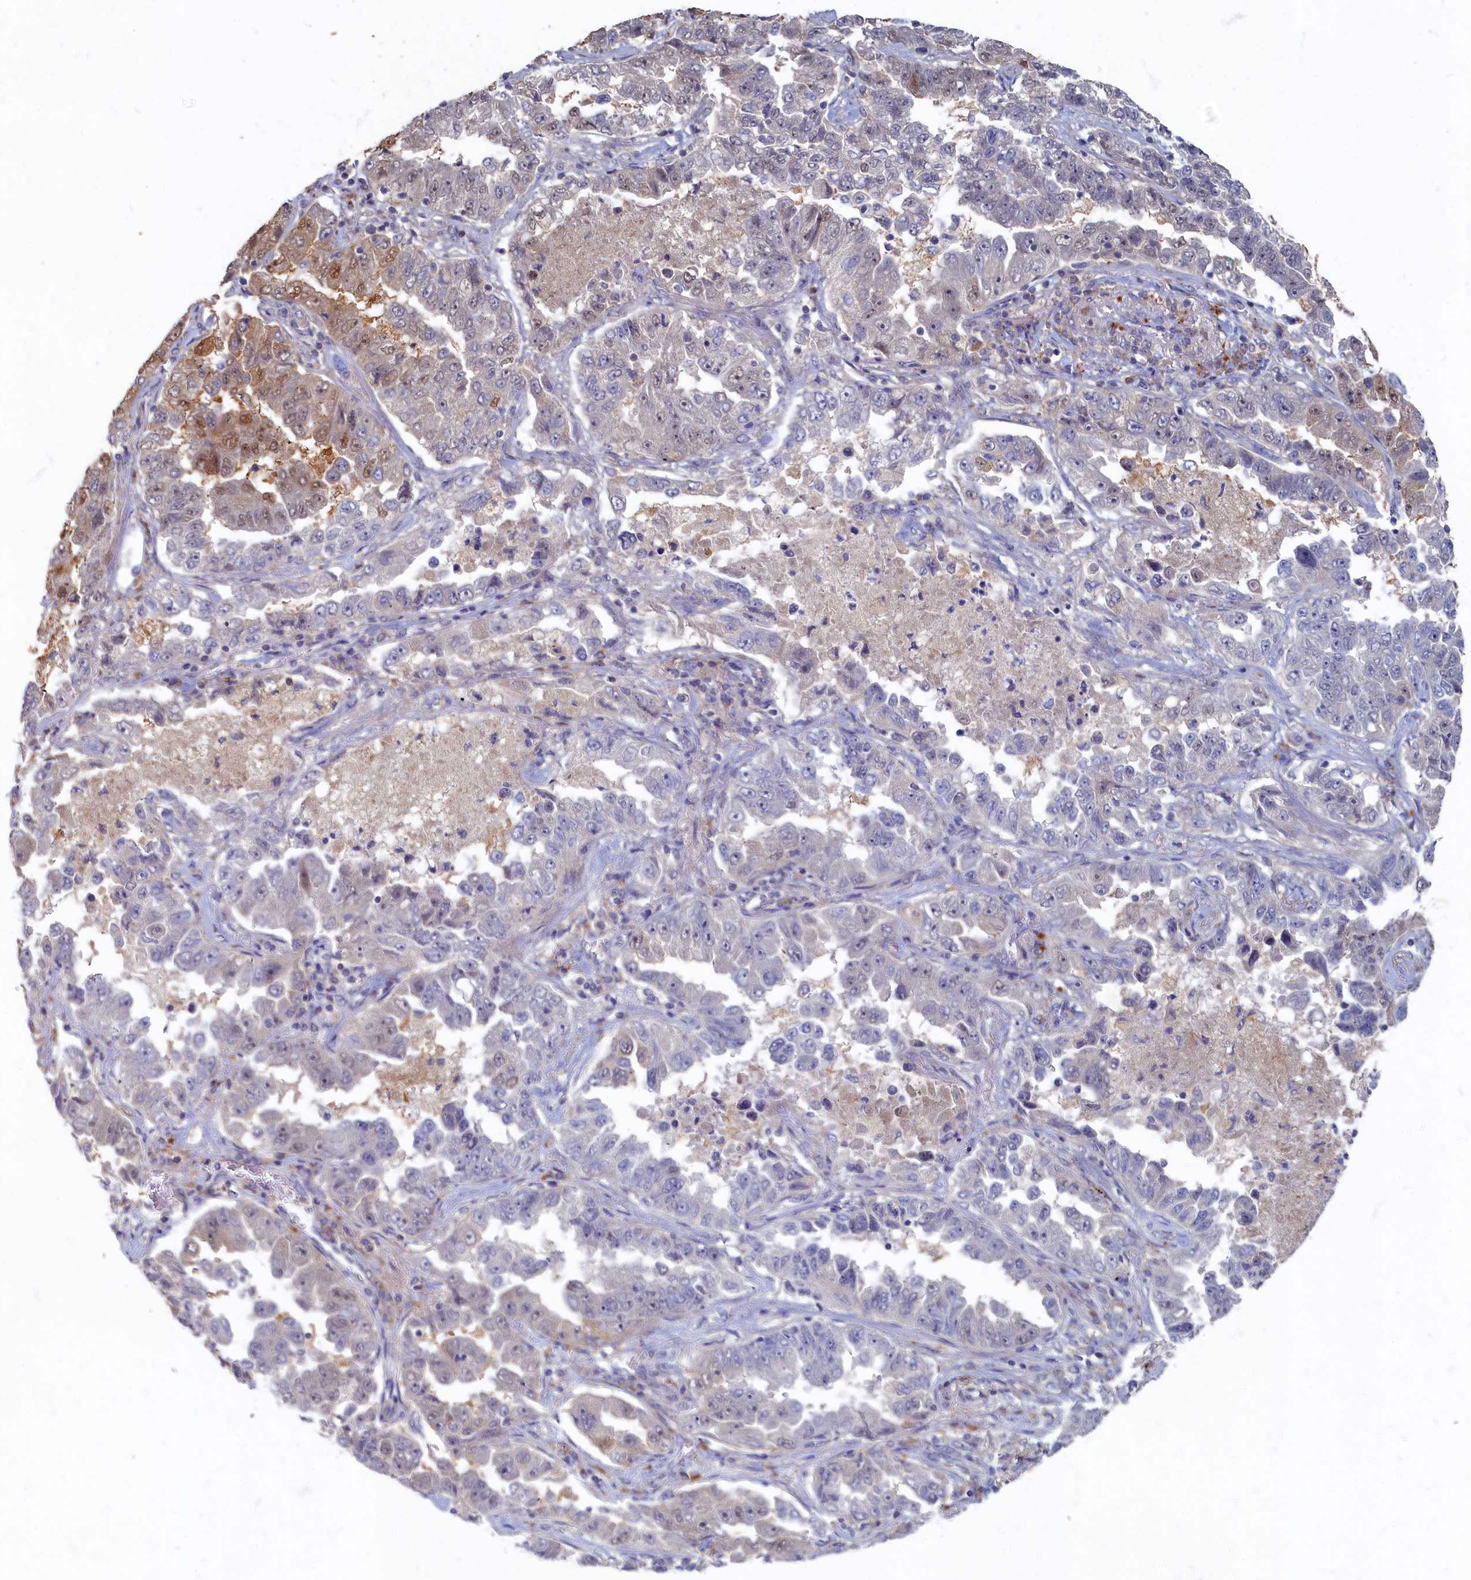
{"staining": {"intensity": "moderate", "quantity": "<25%", "location": "cytoplasmic/membranous,nuclear"}, "tissue": "lung cancer", "cell_type": "Tumor cells", "image_type": "cancer", "snomed": [{"axis": "morphology", "description": "Adenocarcinoma, NOS"}, {"axis": "topography", "description": "Lung"}], "caption": "Immunohistochemical staining of human lung adenocarcinoma demonstrates low levels of moderate cytoplasmic/membranous and nuclear staining in about <25% of tumor cells. (Brightfield microscopy of DAB IHC at high magnification).", "gene": "HUNK", "patient": {"sex": "female", "age": 51}}